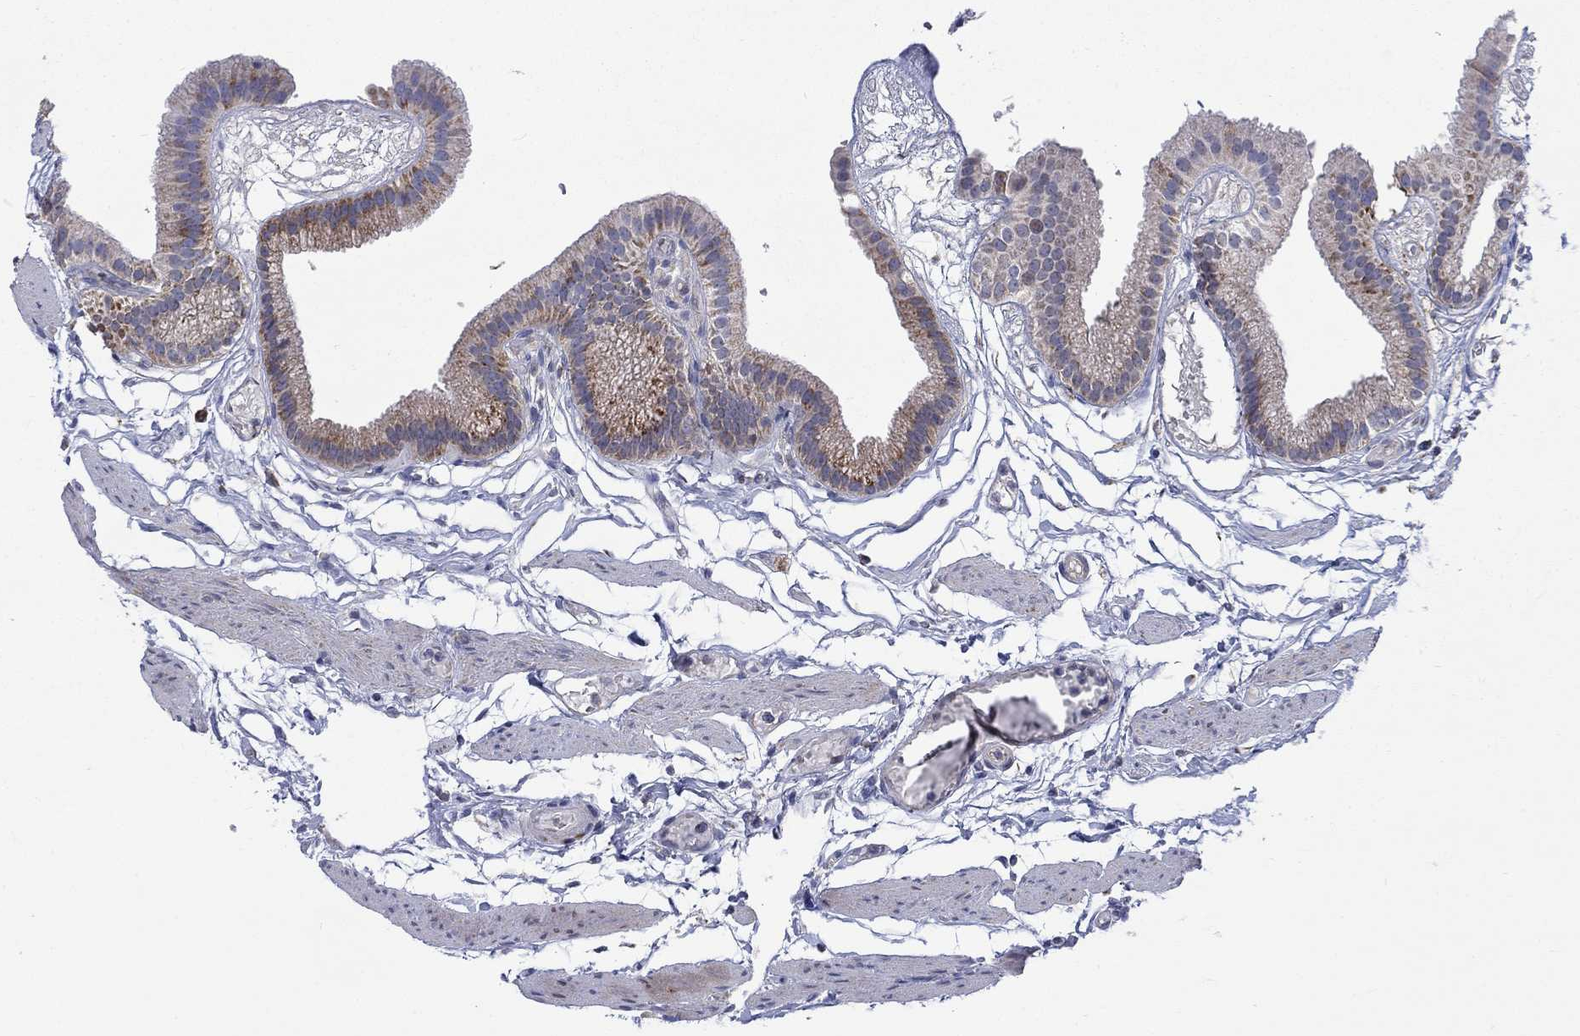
{"staining": {"intensity": "moderate", "quantity": "<25%", "location": "cytoplasmic/membranous"}, "tissue": "gallbladder", "cell_type": "Glandular cells", "image_type": "normal", "snomed": [{"axis": "morphology", "description": "Normal tissue, NOS"}, {"axis": "topography", "description": "Gallbladder"}], "caption": "The image exhibits immunohistochemical staining of unremarkable gallbladder. There is moderate cytoplasmic/membranous expression is present in about <25% of glandular cells.", "gene": "SLC35F2", "patient": {"sex": "female", "age": 45}}